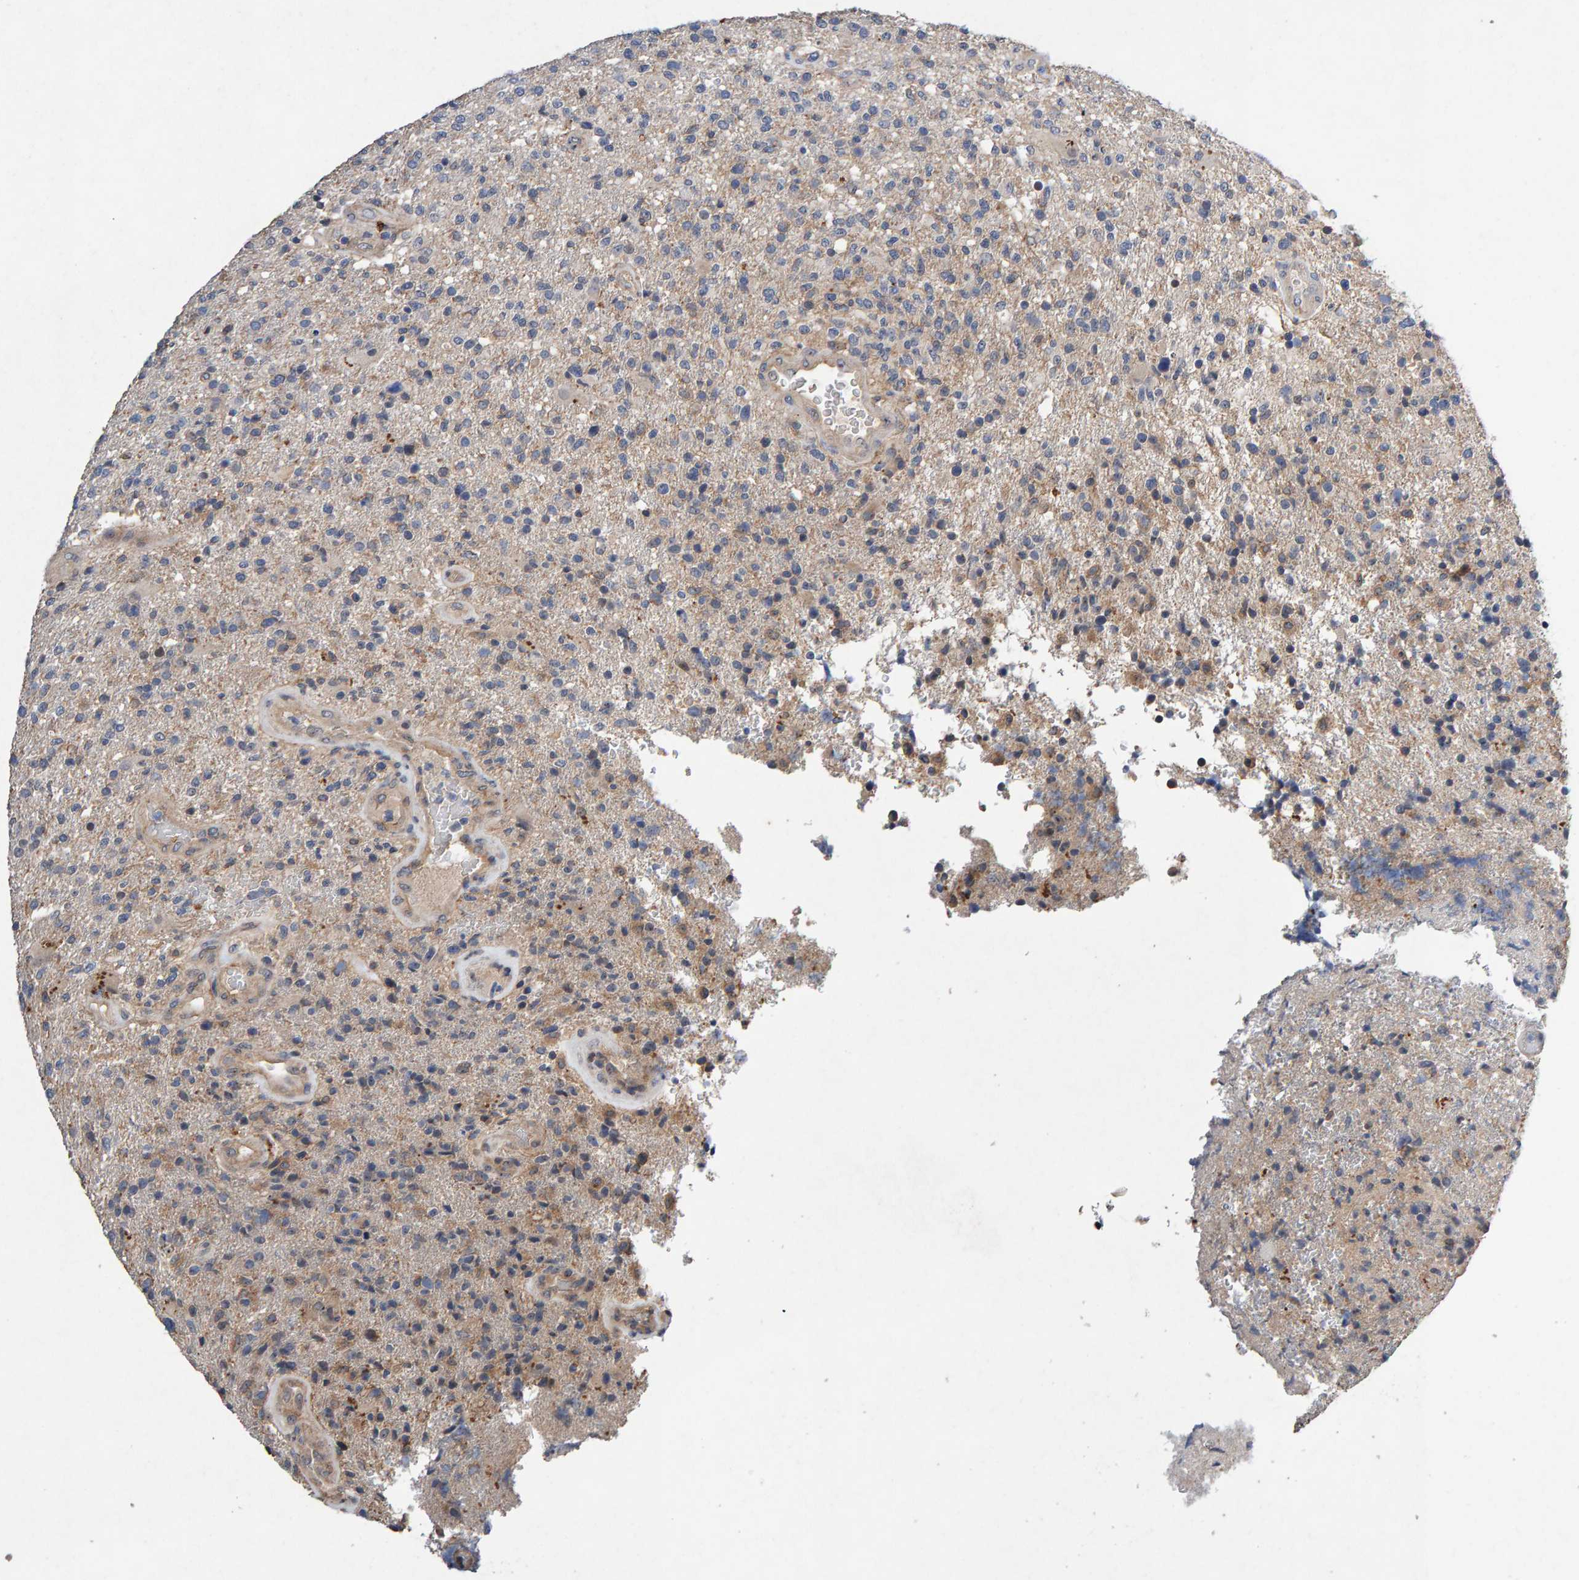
{"staining": {"intensity": "negative", "quantity": "none", "location": "none"}, "tissue": "glioma", "cell_type": "Tumor cells", "image_type": "cancer", "snomed": [{"axis": "morphology", "description": "Glioma, malignant, High grade"}, {"axis": "topography", "description": "Brain"}], "caption": "An image of human malignant glioma (high-grade) is negative for staining in tumor cells.", "gene": "EFR3A", "patient": {"sex": "male", "age": 72}}